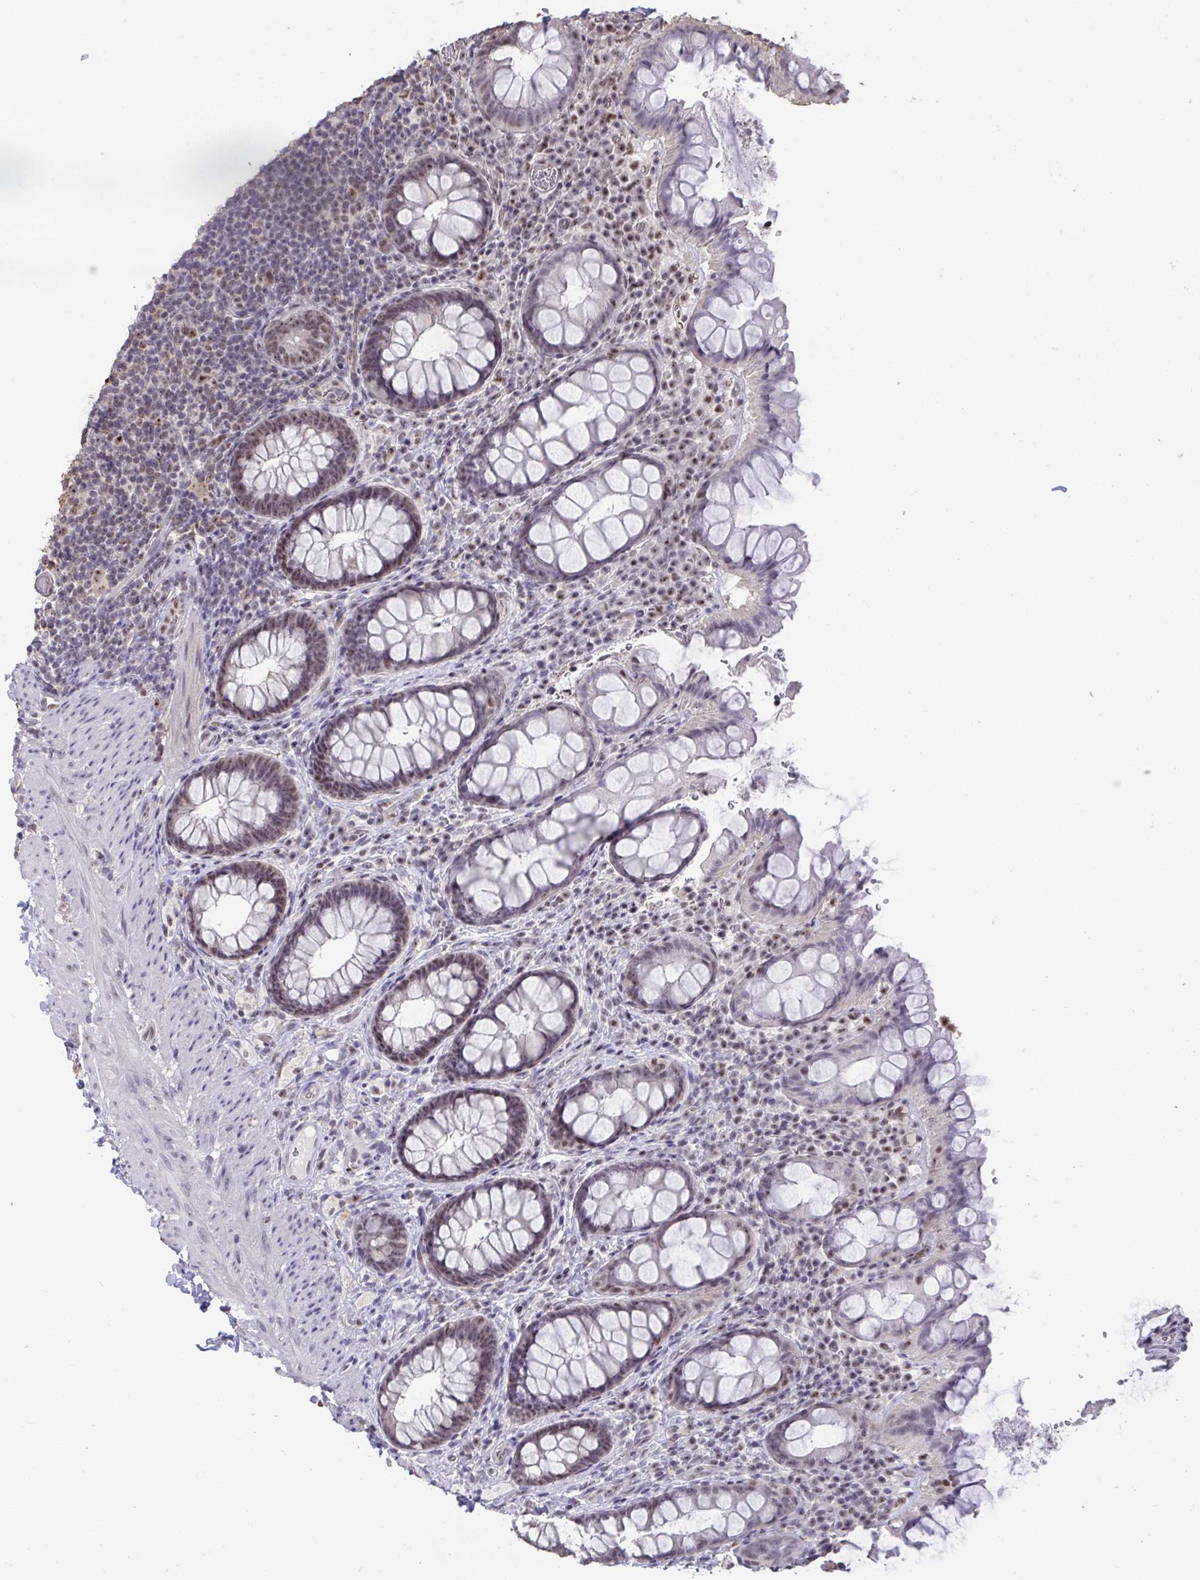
{"staining": {"intensity": "weak", "quantity": "25%-75%", "location": "nuclear"}, "tissue": "rectum", "cell_type": "Glandular cells", "image_type": "normal", "snomed": [{"axis": "morphology", "description": "Normal tissue, NOS"}, {"axis": "topography", "description": "Rectum"}, {"axis": "topography", "description": "Peripheral nerve tissue"}], "caption": "Glandular cells reveal low levels of weak nuclear positivity in about 25%-75% of cells in unremarkable human rectum.", "gene": "SENP3", "patient": {"sex": "female", "age": 69}}